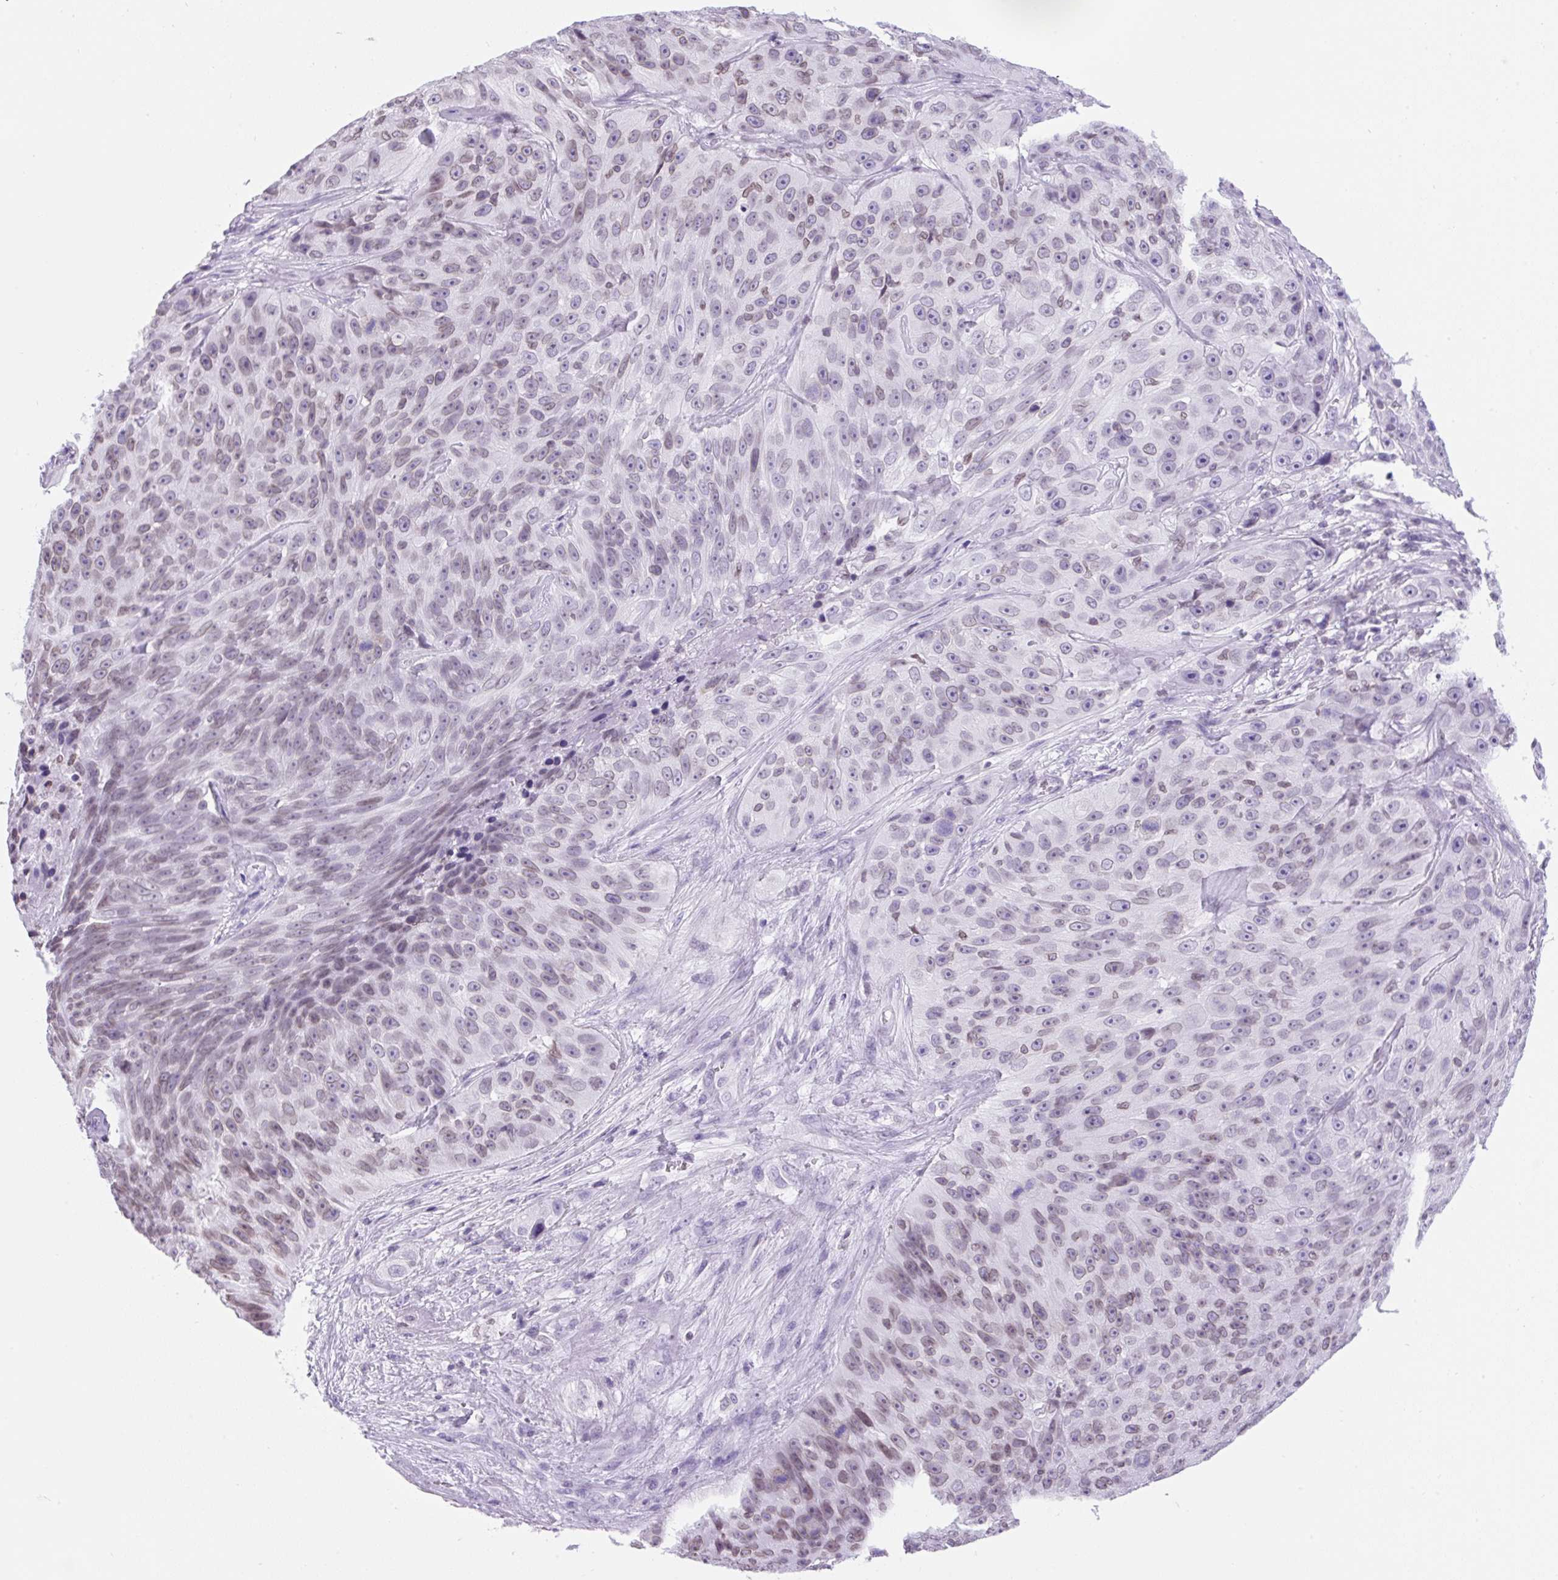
{"staining": {"intensity": "weak", "quantity": "25%-75%", "location": "cytoplasmic/membranous,nuclear"}, "tissue": "skin cancer", "cell_type": "Tumor cells", "image_type": "cancer", "snomed": [{"axis": "morphology", "description": "Squamous cell carcinoma, NOS"}, {"axis": "topography", "description": "Skin"}], "caption": "A brown stain shows weak cytoplasmic/membranous and nuclear positivity of a protein in squamous cell carcinoma (skin) tumor cells.", "gene": "VPREB1", "patient": {"sex": "female", "age": 87}}